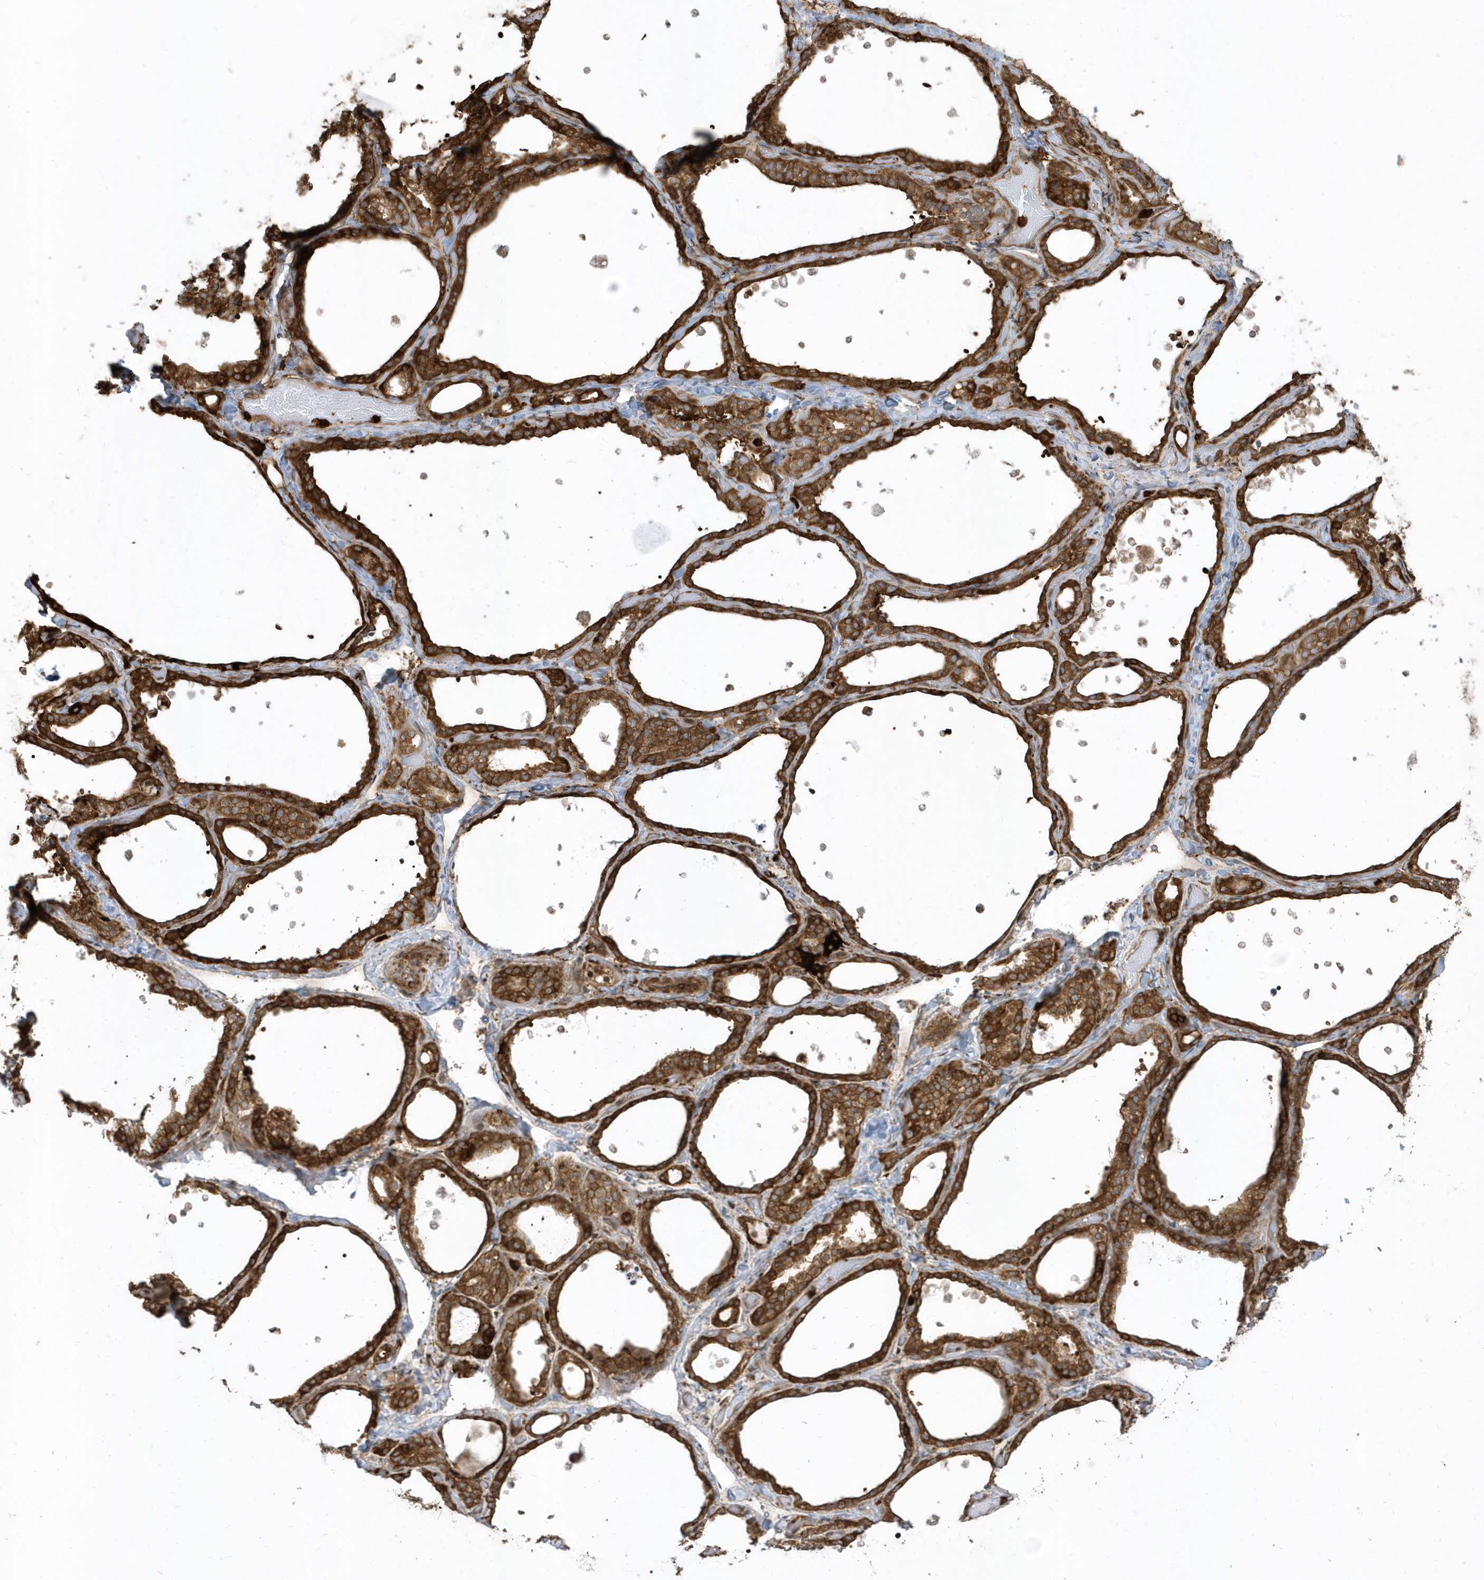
{"staining": {"intensity": "strong", "quantity": ">75%", "location": "cytoplasmic/membranous"}, "tissue": "thyroid gland", "cell_type": "Glandular cells", "image_type": "normal", "snomed": [{"axis": "morphology", "description": "Normal tissue, NOS"}, {"axis": "topography", "description": "Thyroid gland"}], "caption": "Human thyroid gland stained for a protein (brown) demonstrates strong cytoplasmic/membranous positive positivity in about >75% of glandular cells.", "gene": "CLCN6", "patient": {"sex": "female", "age": 44}}